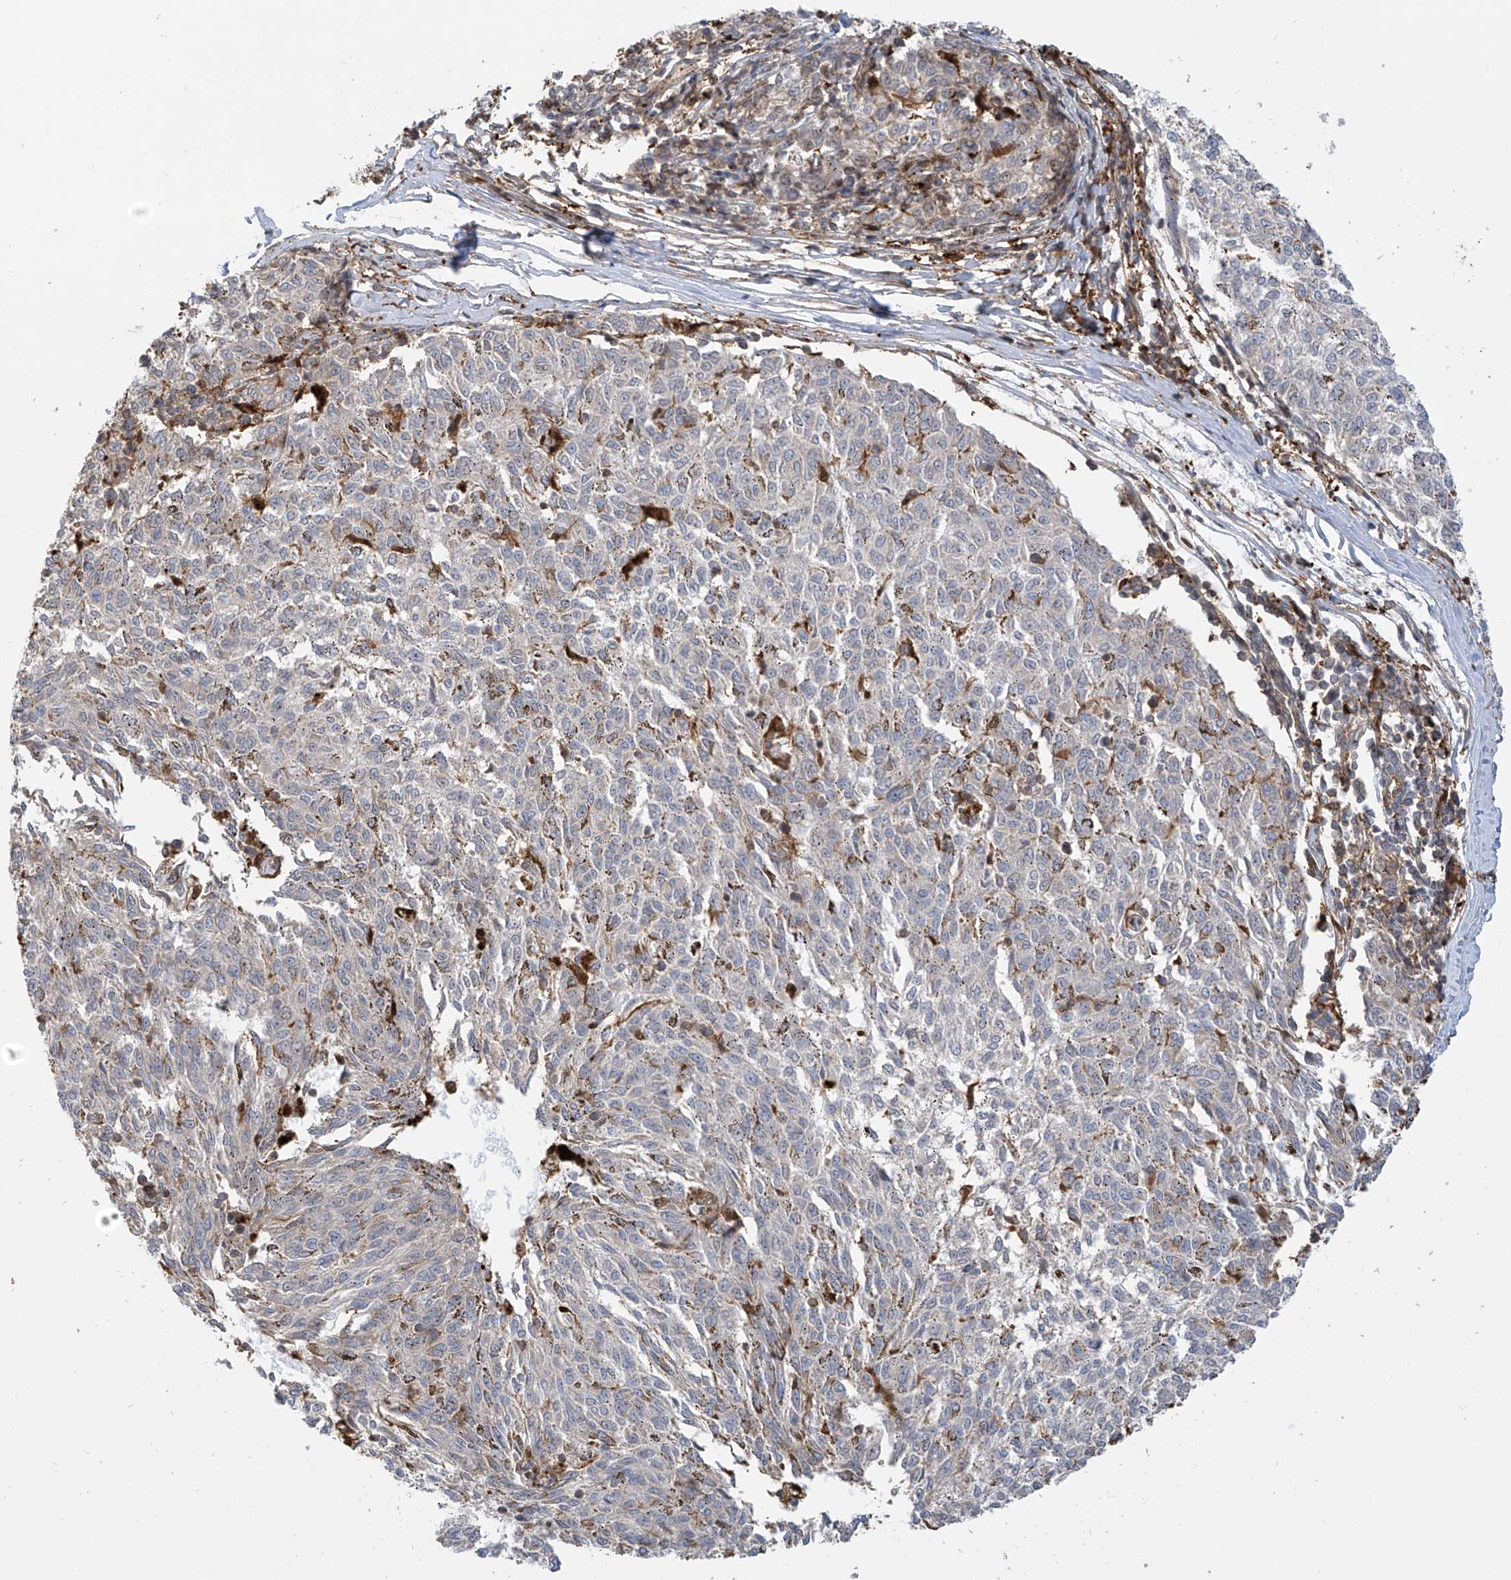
{"staining": {"intensity": "negative", "quantity": "none", "location": "none"}, "tissue": "melanoma", "cell_type": "Tumor cells", "image_type": "cancer", "snomed": [{"axis": "morphology", "description": "Malignant melanoma, NOS"}, {"axis": "topography", "description": "Skin"}], "caption": "Human melanoma stained for a protein using immunohistochemistry (IHC) reveals no expression in tumor cells.", "gene": "ATAD2B", "patient": {"sex": "female", "age": 72}}